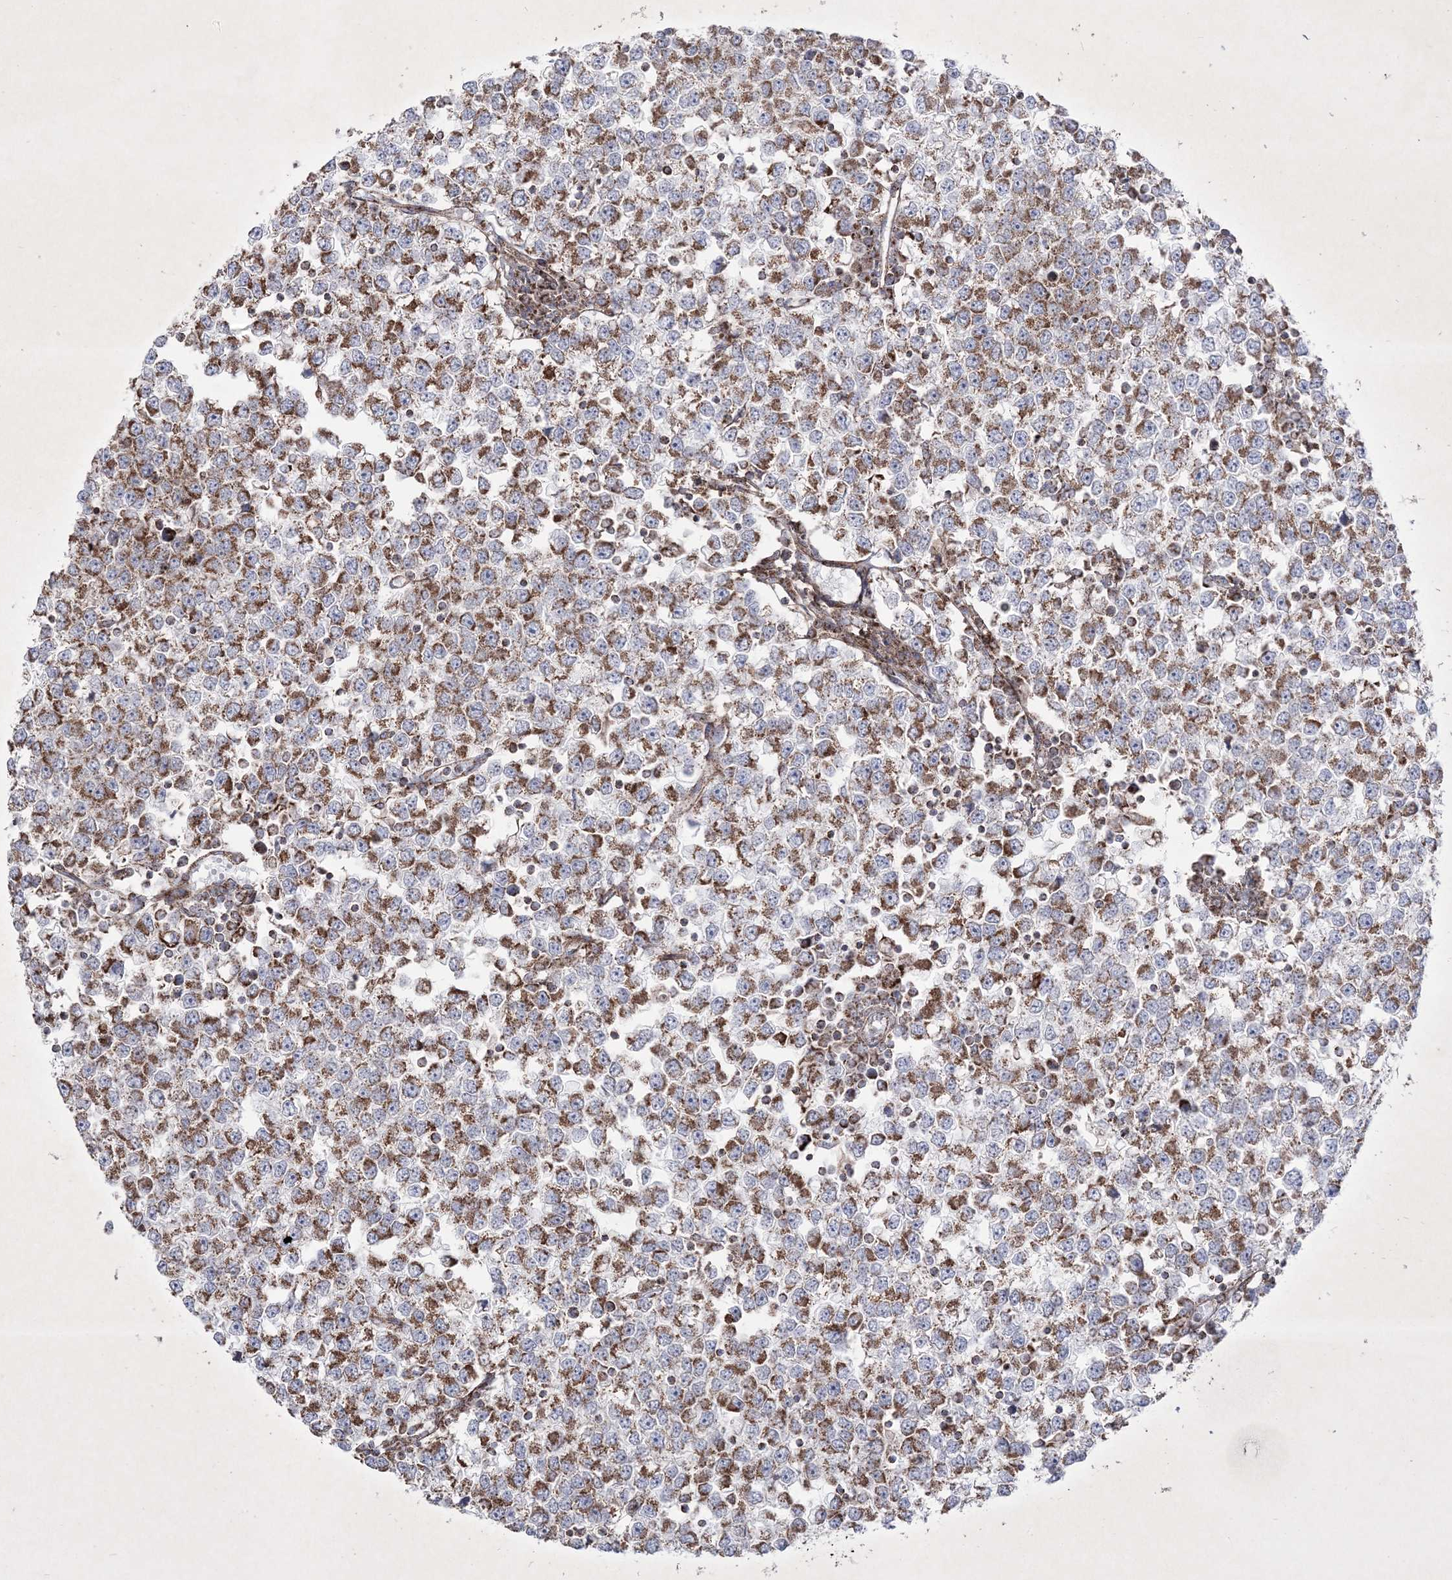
{"staining": {"intensity": "moderate", "quantity": ">75%", "location": "cytoplasmic/membranous"}, "tissue": "testis cancer", "cell_type": "Tumor cells", "image_type": "cancer", "snomed": [{"axis": "morphology", "description": "Seminoma, NOS"}, {"axis": "topography", "description": "Testis"}], "caption": "The photomicrograph reveals a brown stain indicating the presence of a protein in the cytoplasmic/membranous of tumor cells in seminoma (testis).", "gene": "RICTOR", "patient": {"sex": "male", "age": 65}}